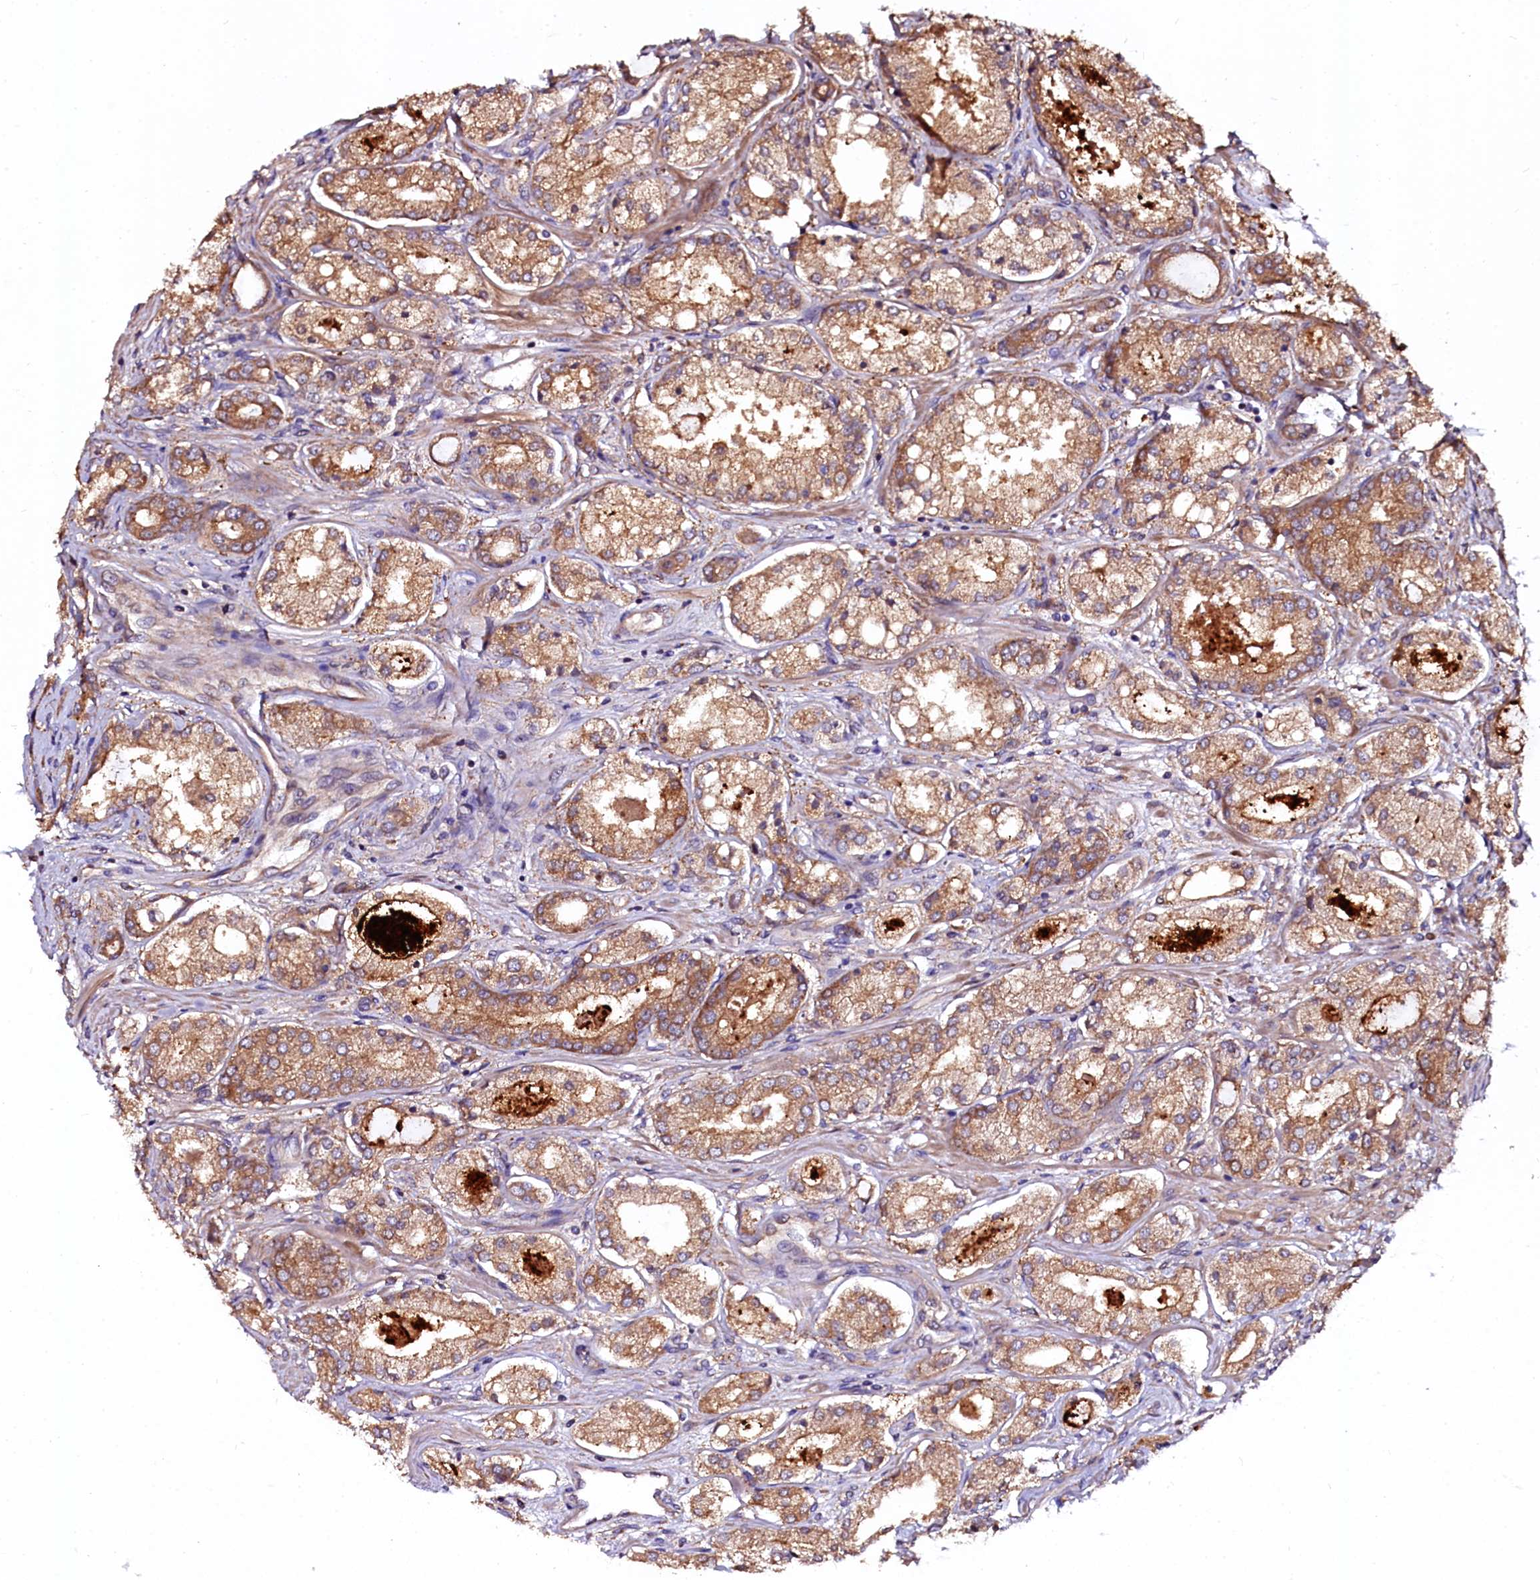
{"staining": {"intensity": "moderate", "quantity": ">75%", "location": "cytoplasmic/membranous"}, "tissue": "prostate cancer", "cell_type": "Tumor cells", "image_type": "cancer", "snomed": [{"axis": "morphology", "description": "Adenocarcinoma, Low grade"}, {"axis": "topography", "description": "Prostate"}], "caption": "Prostate low-grade adenocarcinoma was stained to show a protein in brown. There is medium levels of moderate cytoplasmic/membranous positivity in about >75% of tumor cells.", "gene": "APPL2", "patient": {"sex": "male", "age": 68}}